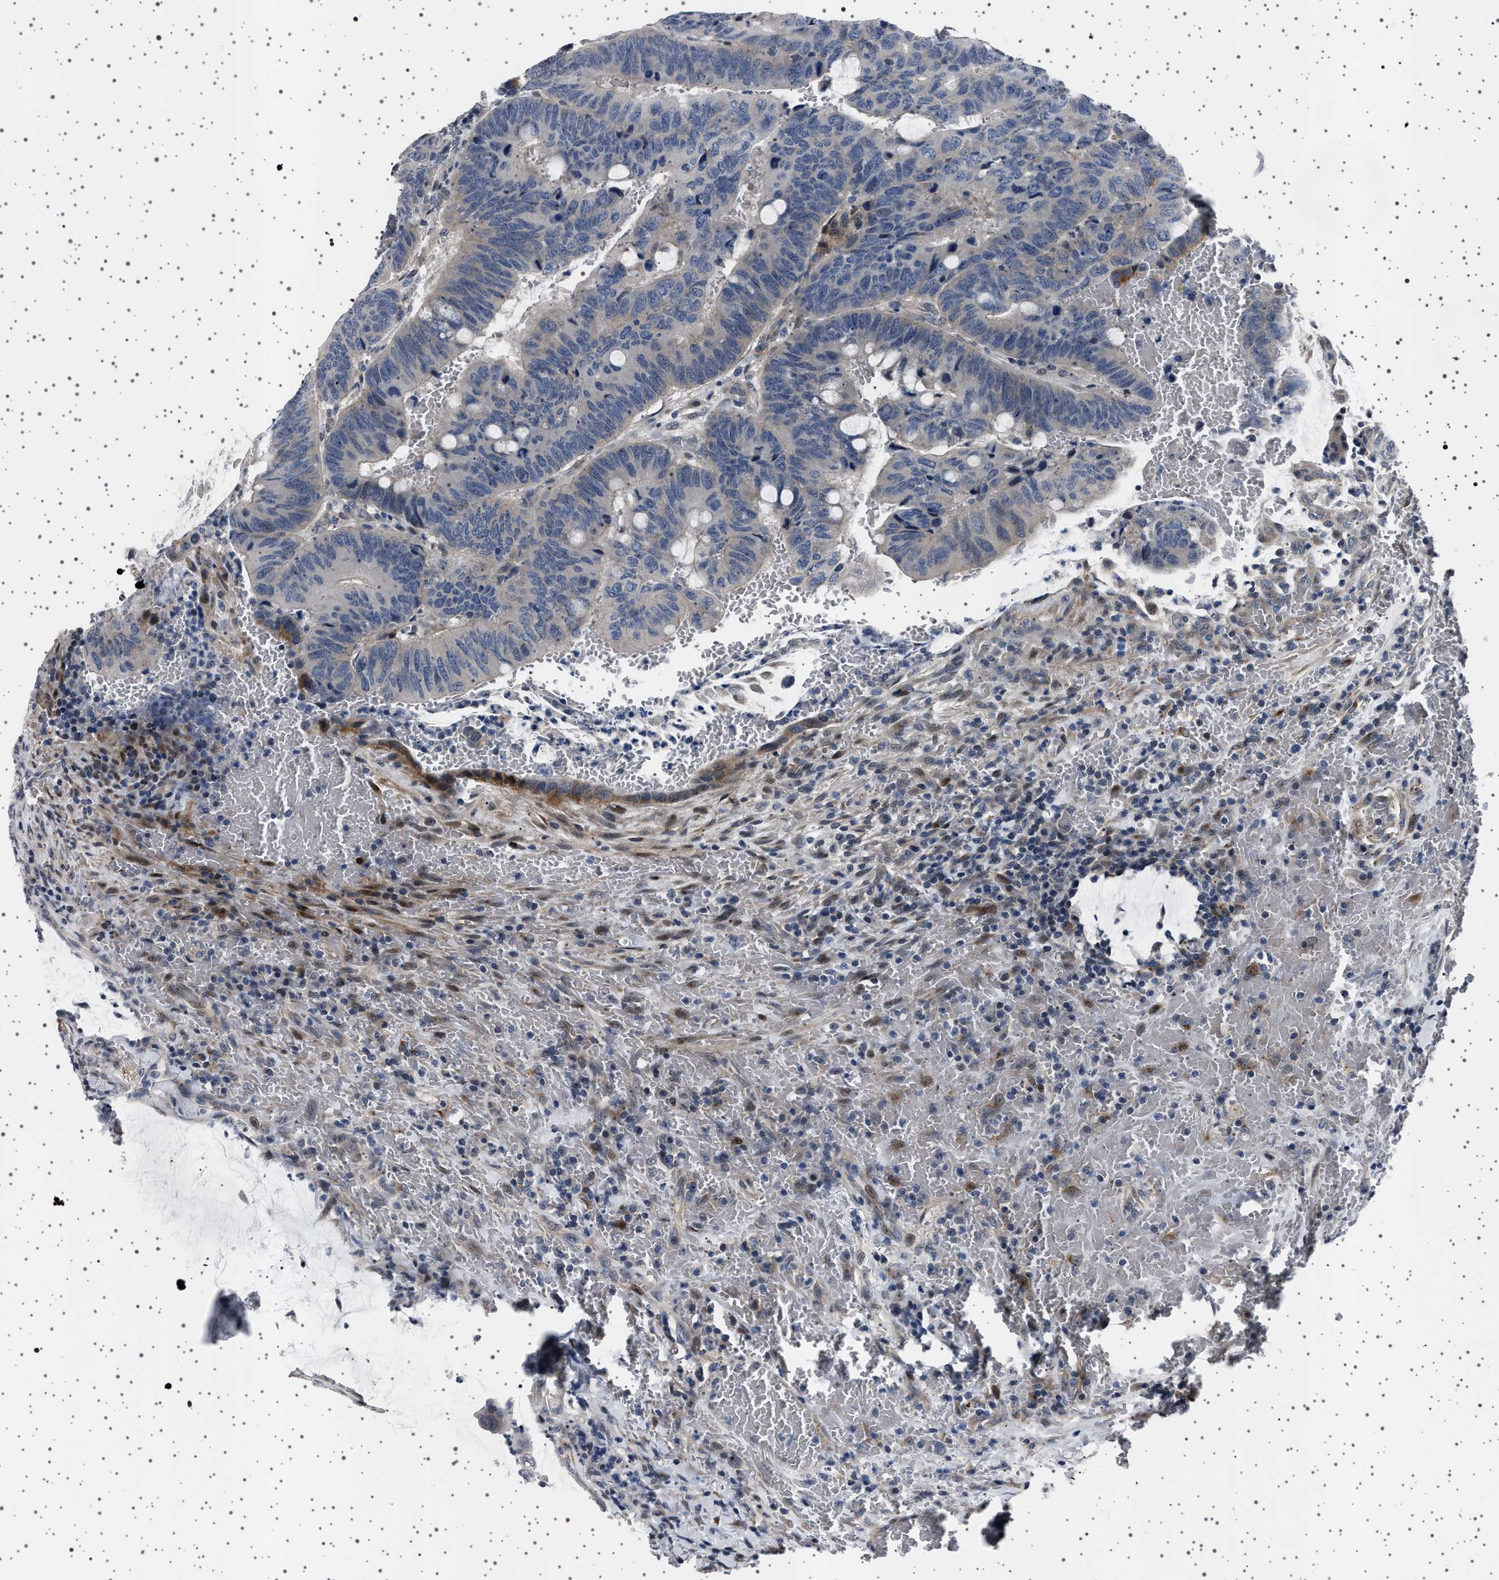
{"staining": {"intensity": "negative", "quantity": "none", "location": "none"}, "tissue": "colorectal cancer", "cell_type": "Tumor cells", "image_type": "cancer", "snomed": [{"axis": "morphology", "description": "Normal tissue, NOS"}, {"axis": "morphology", "description": "Adenocarcinoma, NOS"}, {"axis": "topography", "description": "Rectum"}, {"axis": "topography", "description": "Peripheral nerve tissue"}], "caption": "High magnification brightfield microscopy of colorectal cancer stained with DAB (brown) and counterstained with hematoxylin (blue): tumor cells show no significant positivity.", "gene": "PAK5", "patient": {"sex": "male", "age": 92}}